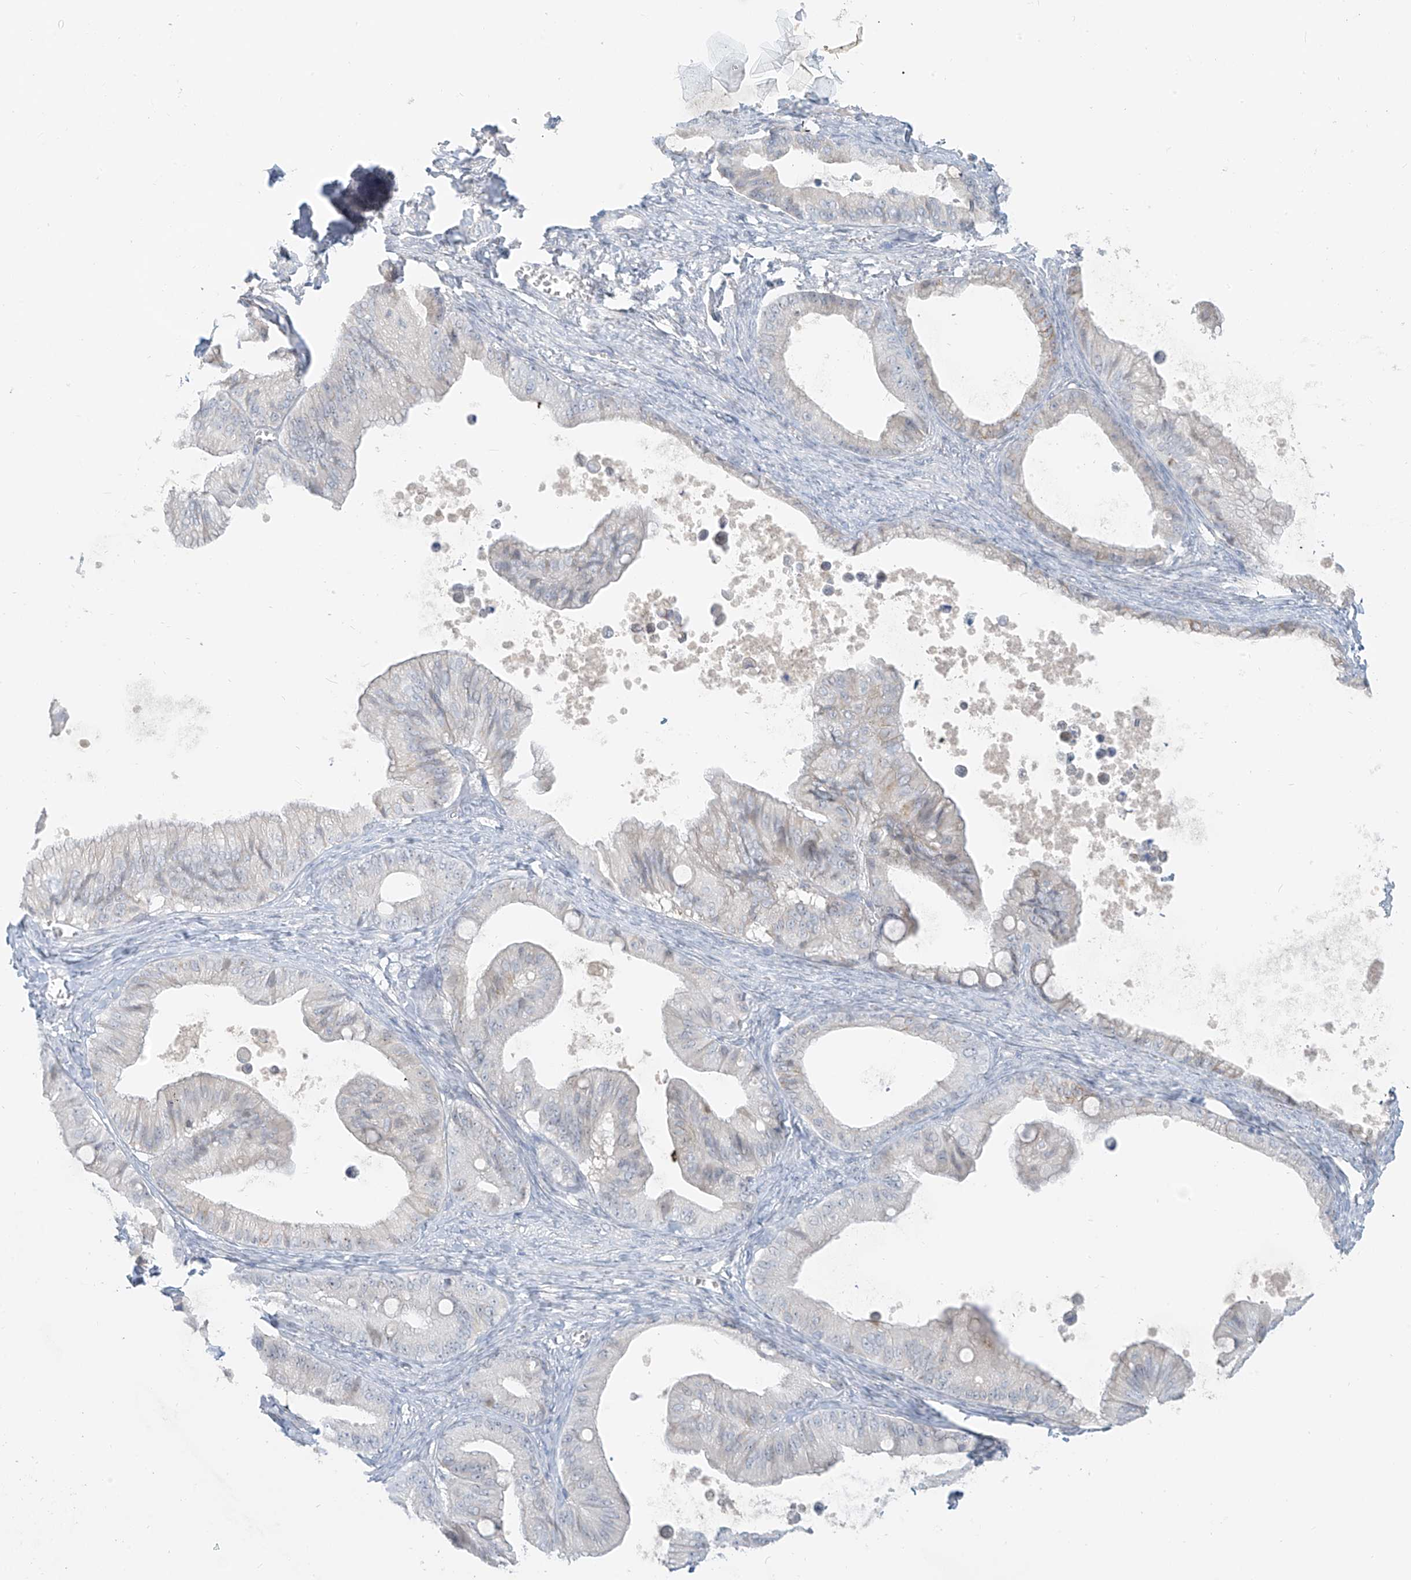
{"staining": {"intensity": "negative", "quantity": "none", "location": "none"}, "tissue": "ovarian cancer", "cell_type": "Tumor cells", "image_type": "cancer", "snomed": [{"axis": "morphology", "description": "Cystadenocarcinoma, mucinous, NOS"}, {"axis": "topography", "description": "Ovary"}], "caption": "This is an immunohistochemistry (IHC) photomicrograph of ovarian mucinous cystadenocarcinoma. There is no positivity in tumor cells.", "gene": "C2orf42", "patient": {"sex": "female", "age": 71}}